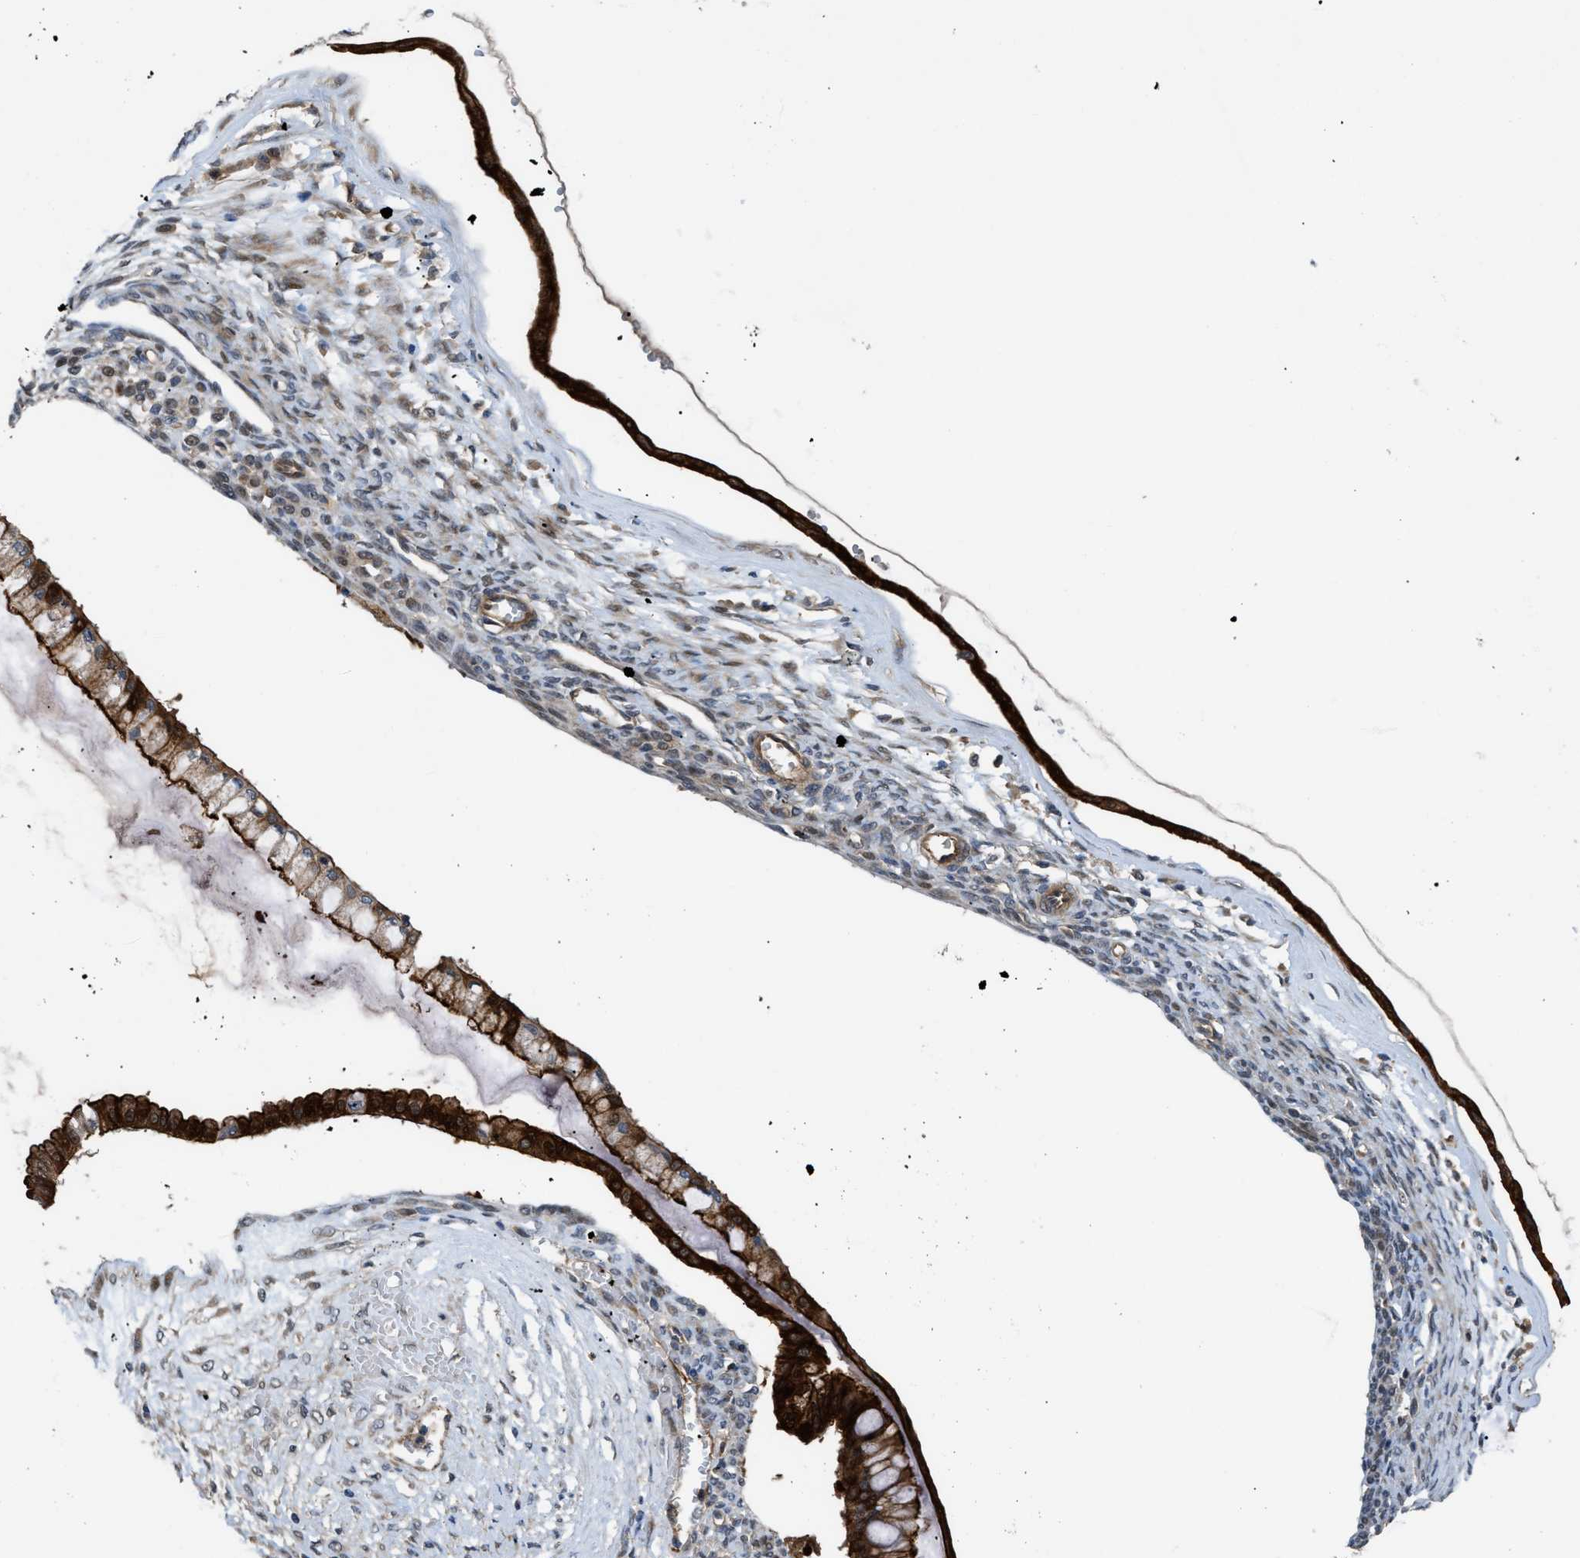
{"staining": {"intensity": "strong", "quantity": ">75%", "location": "cytoplasmic/membranous,nuclear"}, "tissue": "ovarian cancer", "cell_type": "Tumor cells", "image_type": "cancer", "snomed": [{"axis": "morphology", "description": "Cystadenocarcinoma, mucinous, NOS"}, {"axis": "topography", "description": "Ovary"}], "caption": "The histopathology image displays staining of ovarian mucinous cystadenocarcinoma, revealing strong cytoplasmic/membranous and nuclear protein positivity (brown color) within tumor cells. (brown staining indicates protein expression, while blue staining denotes nuclei).", "gene": "TRAK2", "patient": {"sex": "female", "age": 73}}